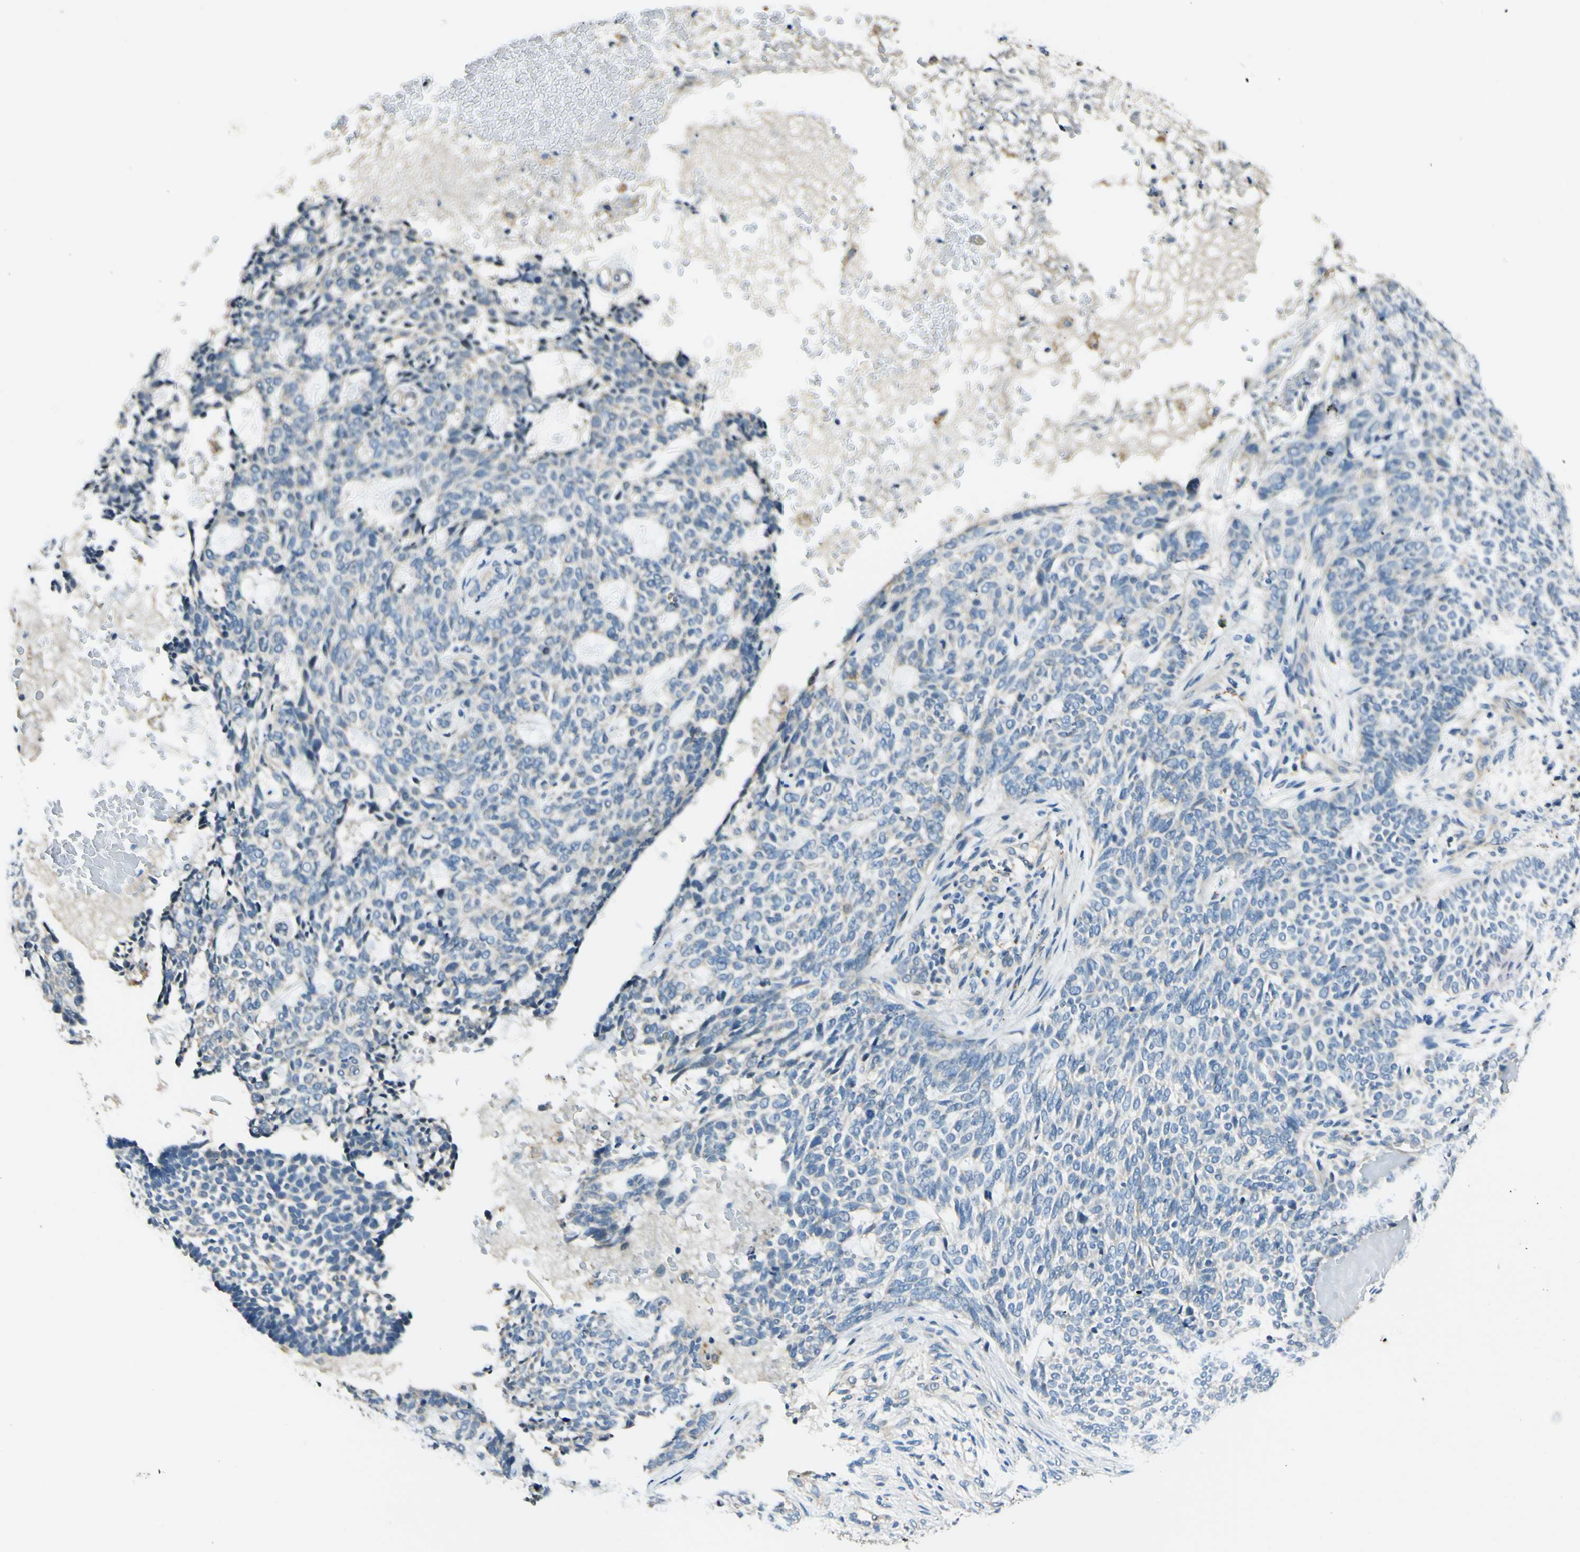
{"staining": {"intensity": "negative", "quantity": "none", "location": "none"}, "tissue": "skin cancer", "cell_type": "Tumor cells", "image_type": "cancer", "snomed": [{"axis": "morphology", "description": "Basal cell carcinoma"}, {"axis": "topography", "description": "Skin"}], "caption": "Protein analysis of skin cancer reveals no significant expression in tumor cells.", "gene": "LAMA3", "patient": {"sex": "male", "age": 87}}